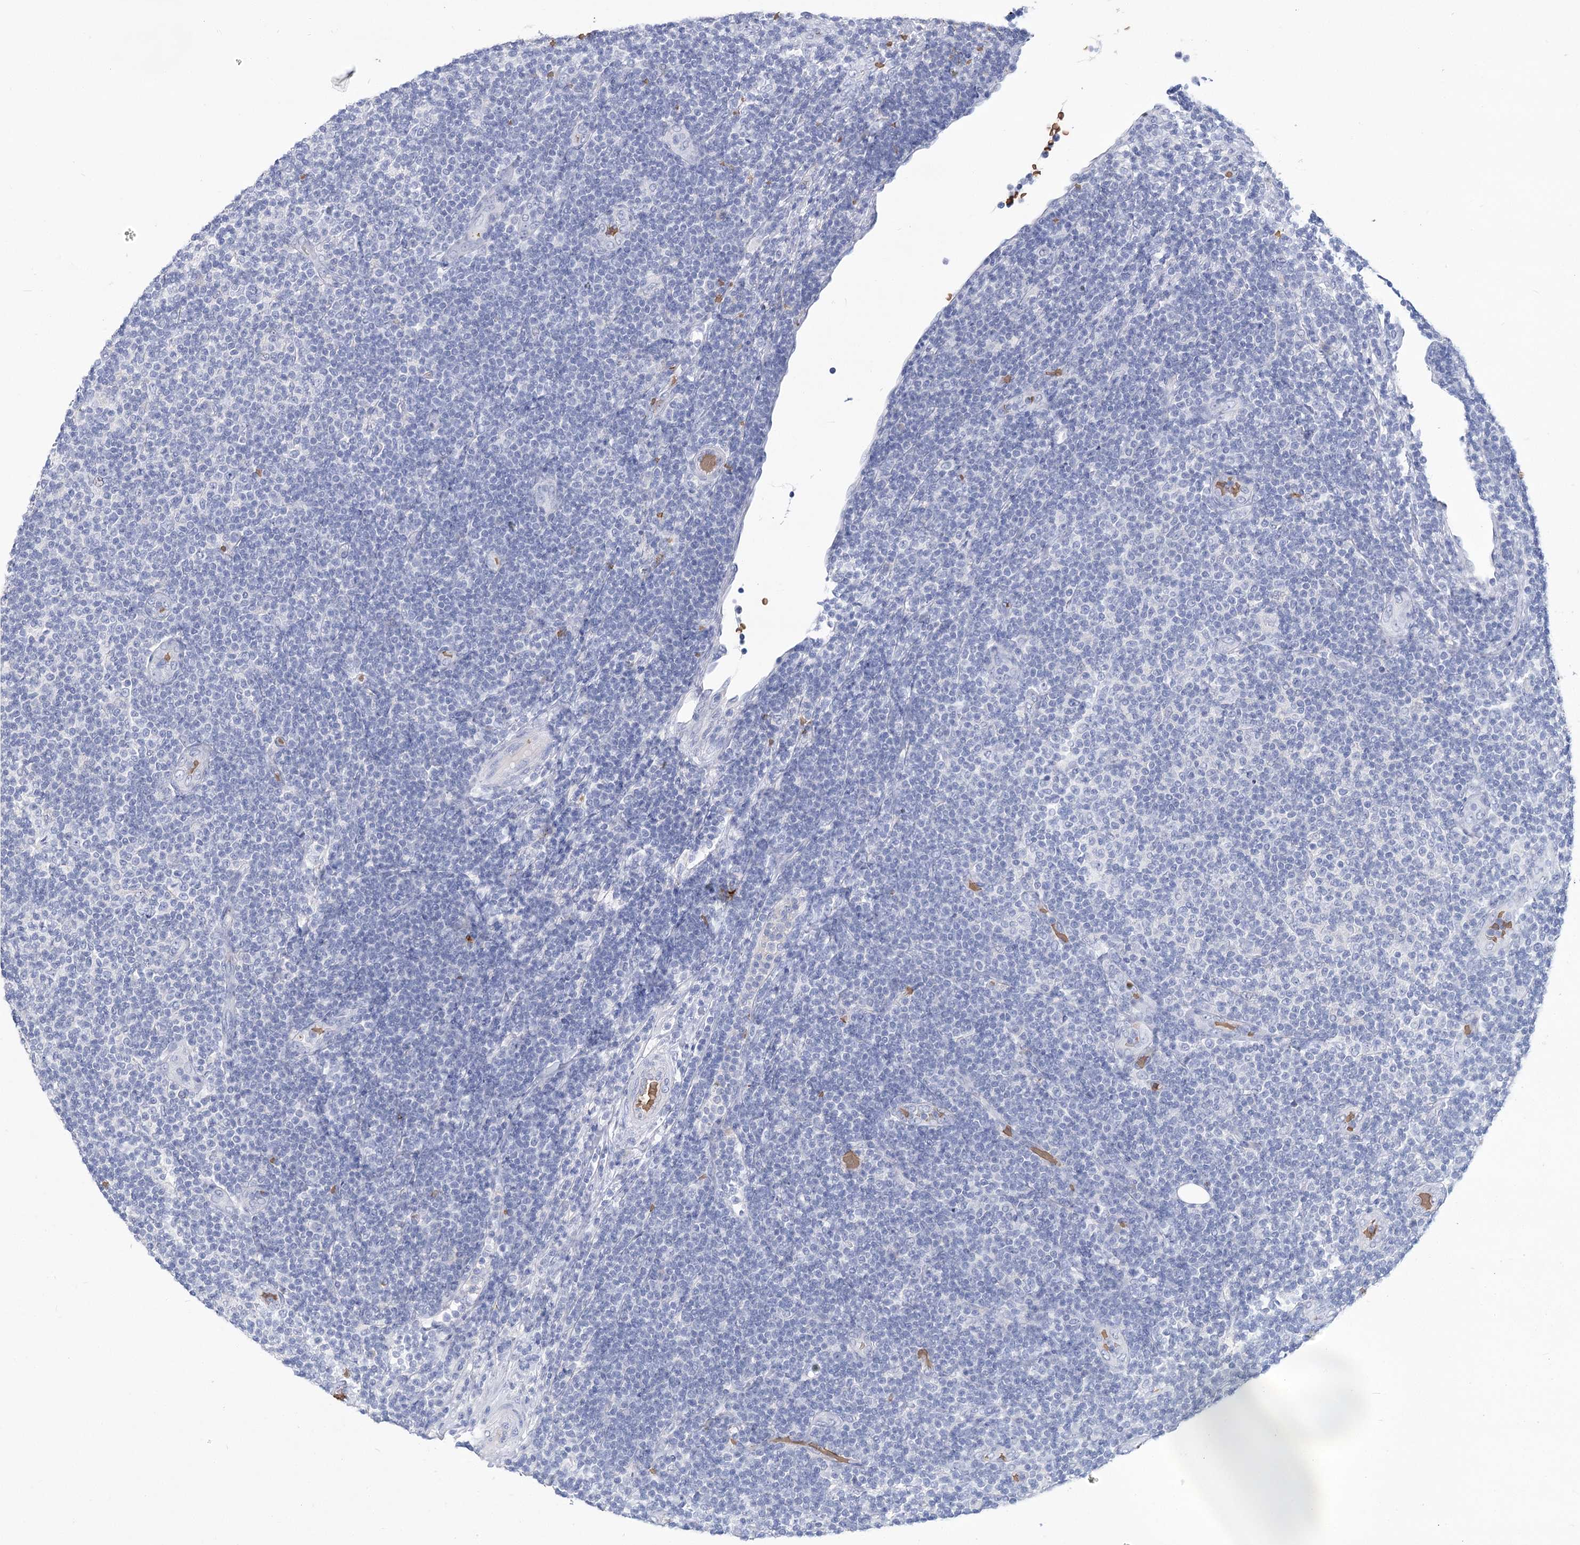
{"staining": {"intensity": "negative", "quantity": "none", "location": "none"}, "tissue": "lymphoma", "cell_type": "Tumor cells", "image_type": "cancer", "snomed": [{"axis": "morphology", "description": "Malignant lymphoma, non-Hodgkin's type, Low grade"}, {"axis": "topography", "description": "Lymph node"}], "caption": "An image of lymphoma stained for a protein reveals no brown staining in tumor cells. Brightfield microscopy of immunohistochemistry stained with DAB (3,3'-diaminobenzidine) (brown) and hematoxylin (blue), captured at high magnification.", "gene": "HBA1", "patient": {"sex": "male", "age": 83}}